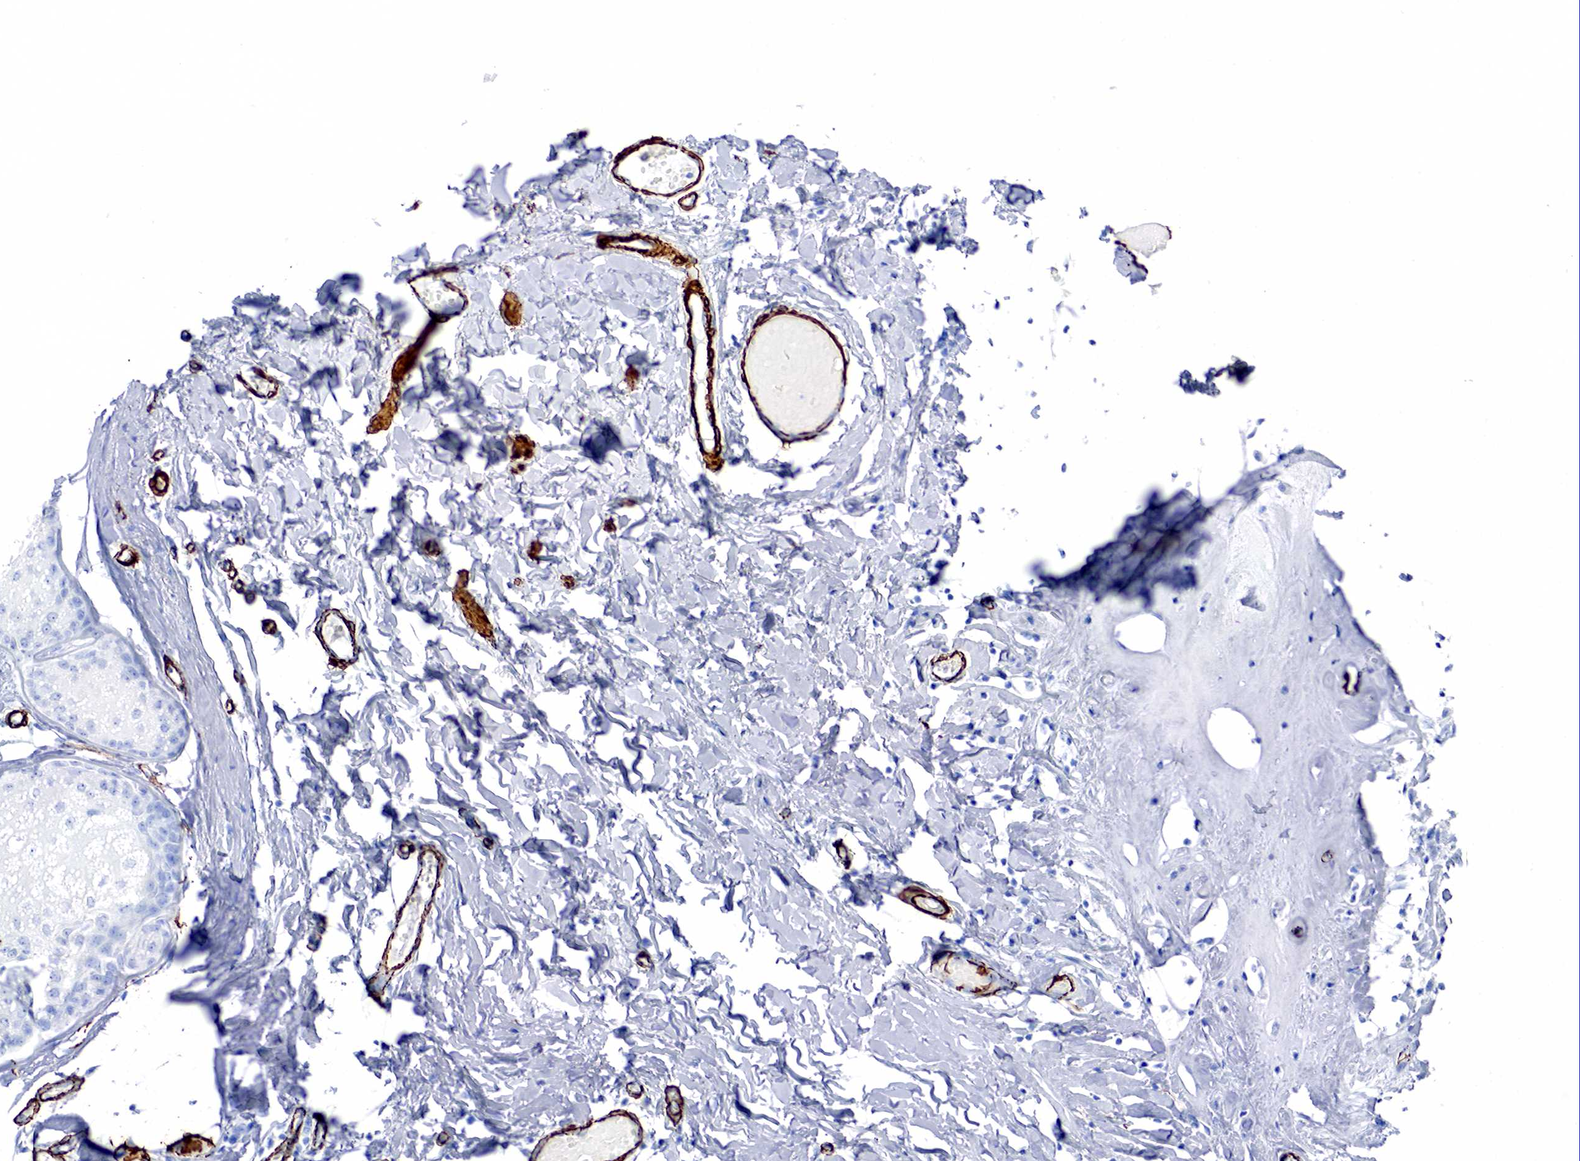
{"staining": {"intensity": "negative", "quantity": "none", "location": "none"}, "tissue": "skin", "cell_type": "Epidermal cells", "image_type": "normal", "snomed": [{"axis": "morphology", "description": "Normal tissue, NOS"}, {"axis": "topography", "description": "Vascular tissue"}, {"axis": "topography", "description": "Vulva"}, {"axis": "topography", "description": "Peripheral nerve tissue"}], "caption": "Skin was stained to show a protein in brown. There is no significant staining in epidermal cells. (DAB immunohistochemistry (IHC), high magnification).", "gene": "ACTA1", "patient": {"sex": "female", "age": 86}}